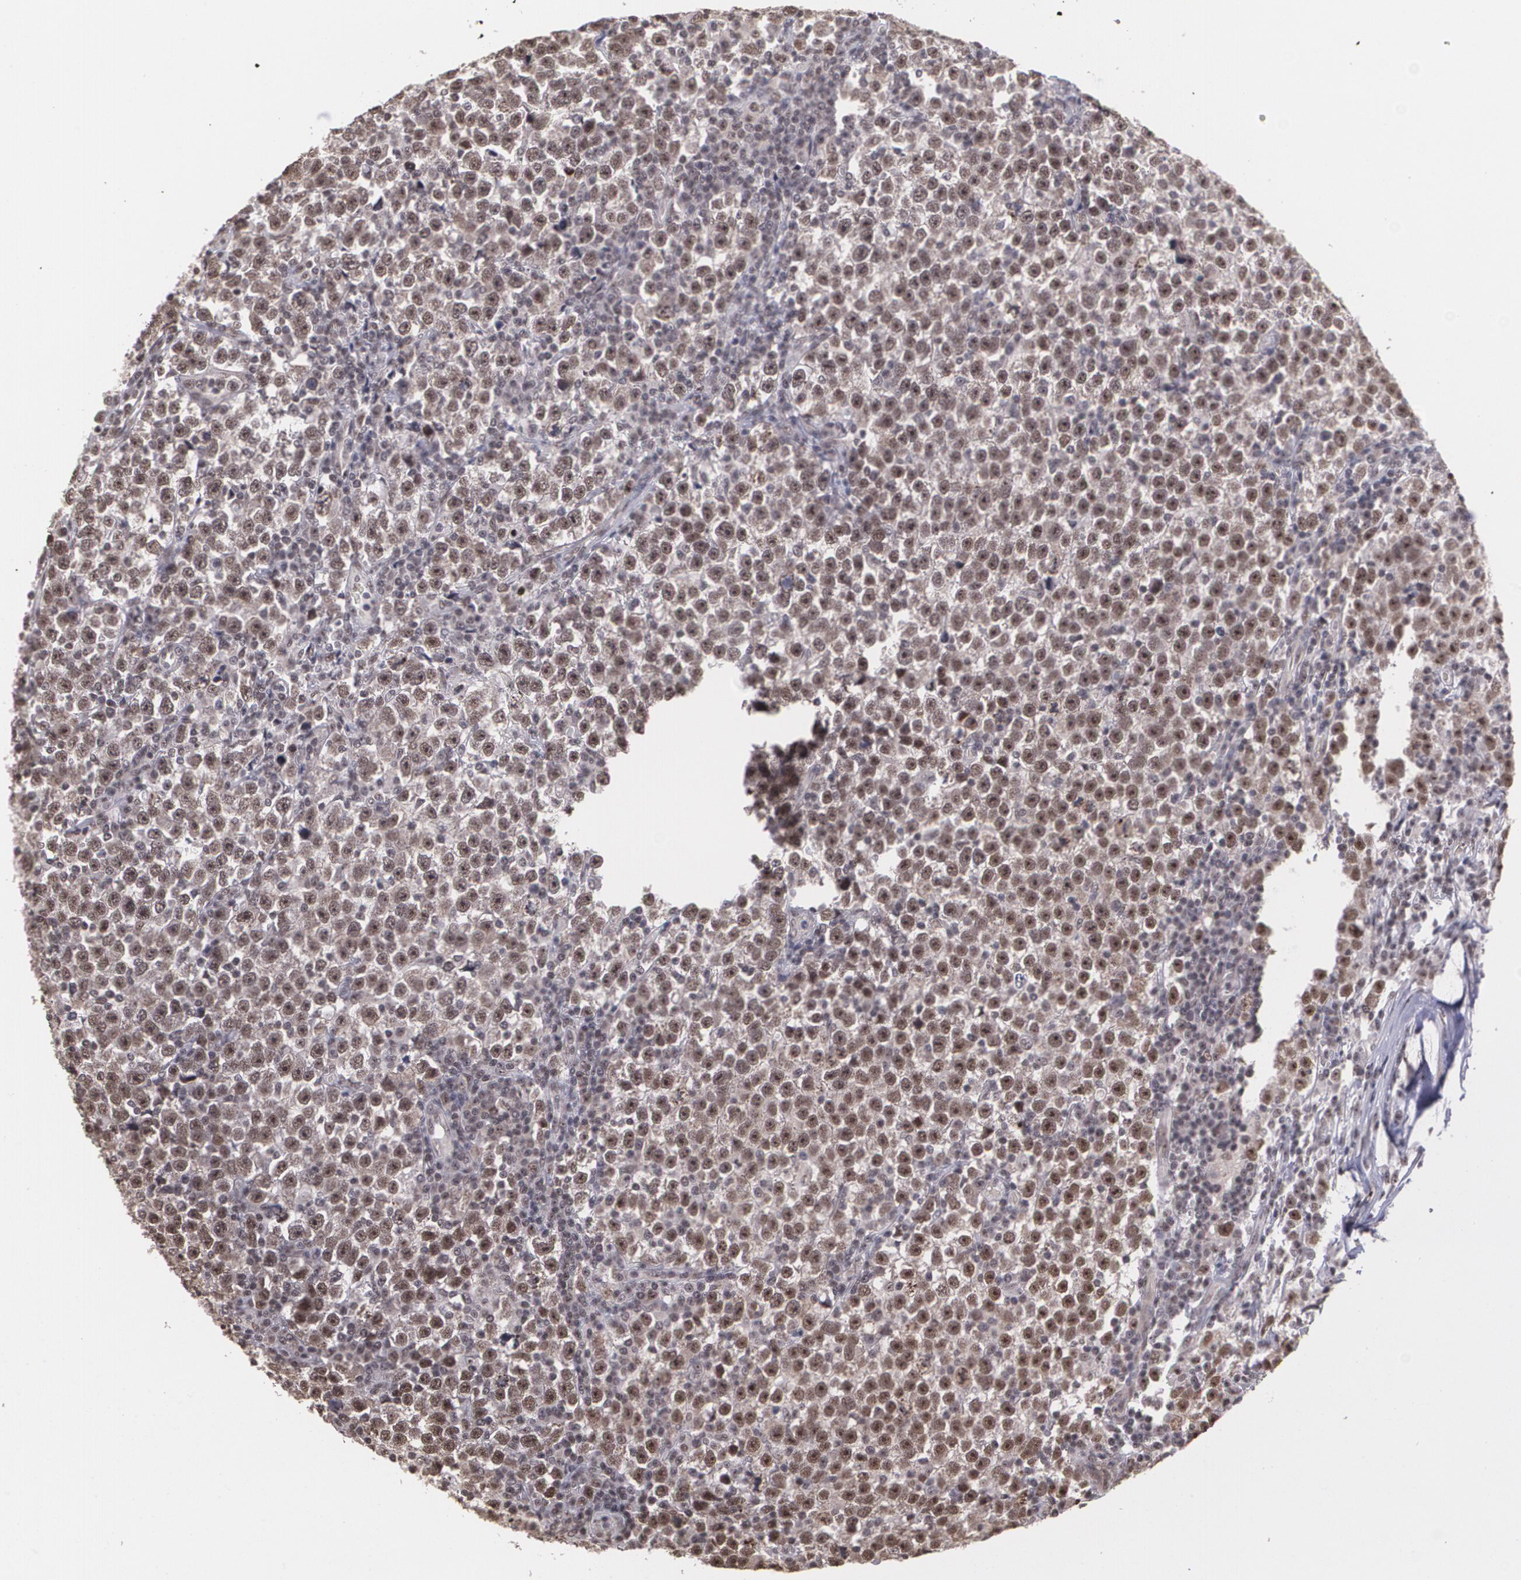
{"staining": {"intensity": "moderate", "quantity": ">75%", "location": "cytoplasmic/membranous,nuclear"}, "tissue": "testis cancer", "cell_type": "Tumor cells", "image_type": "cancer", "snomed": [{"axis": "morphology", "description": "Seminoma, NOS"}, {"axis": "topography", "description": "Testis"}], "caption": "Immunohistochemistry (IHC) photomicrograph of neoplastic tissue: testis cancer (seminoma) stained using IHC demonstrates medium levels of moderate protein expression localized specifically in the cytoplasmic/membranous and nuclear of tumor cells, appearing as a cytoplasmic/membranous and nuclear brown color.", "gene": "C6orf15", "patient": {"sex": "male", "age": 43}}